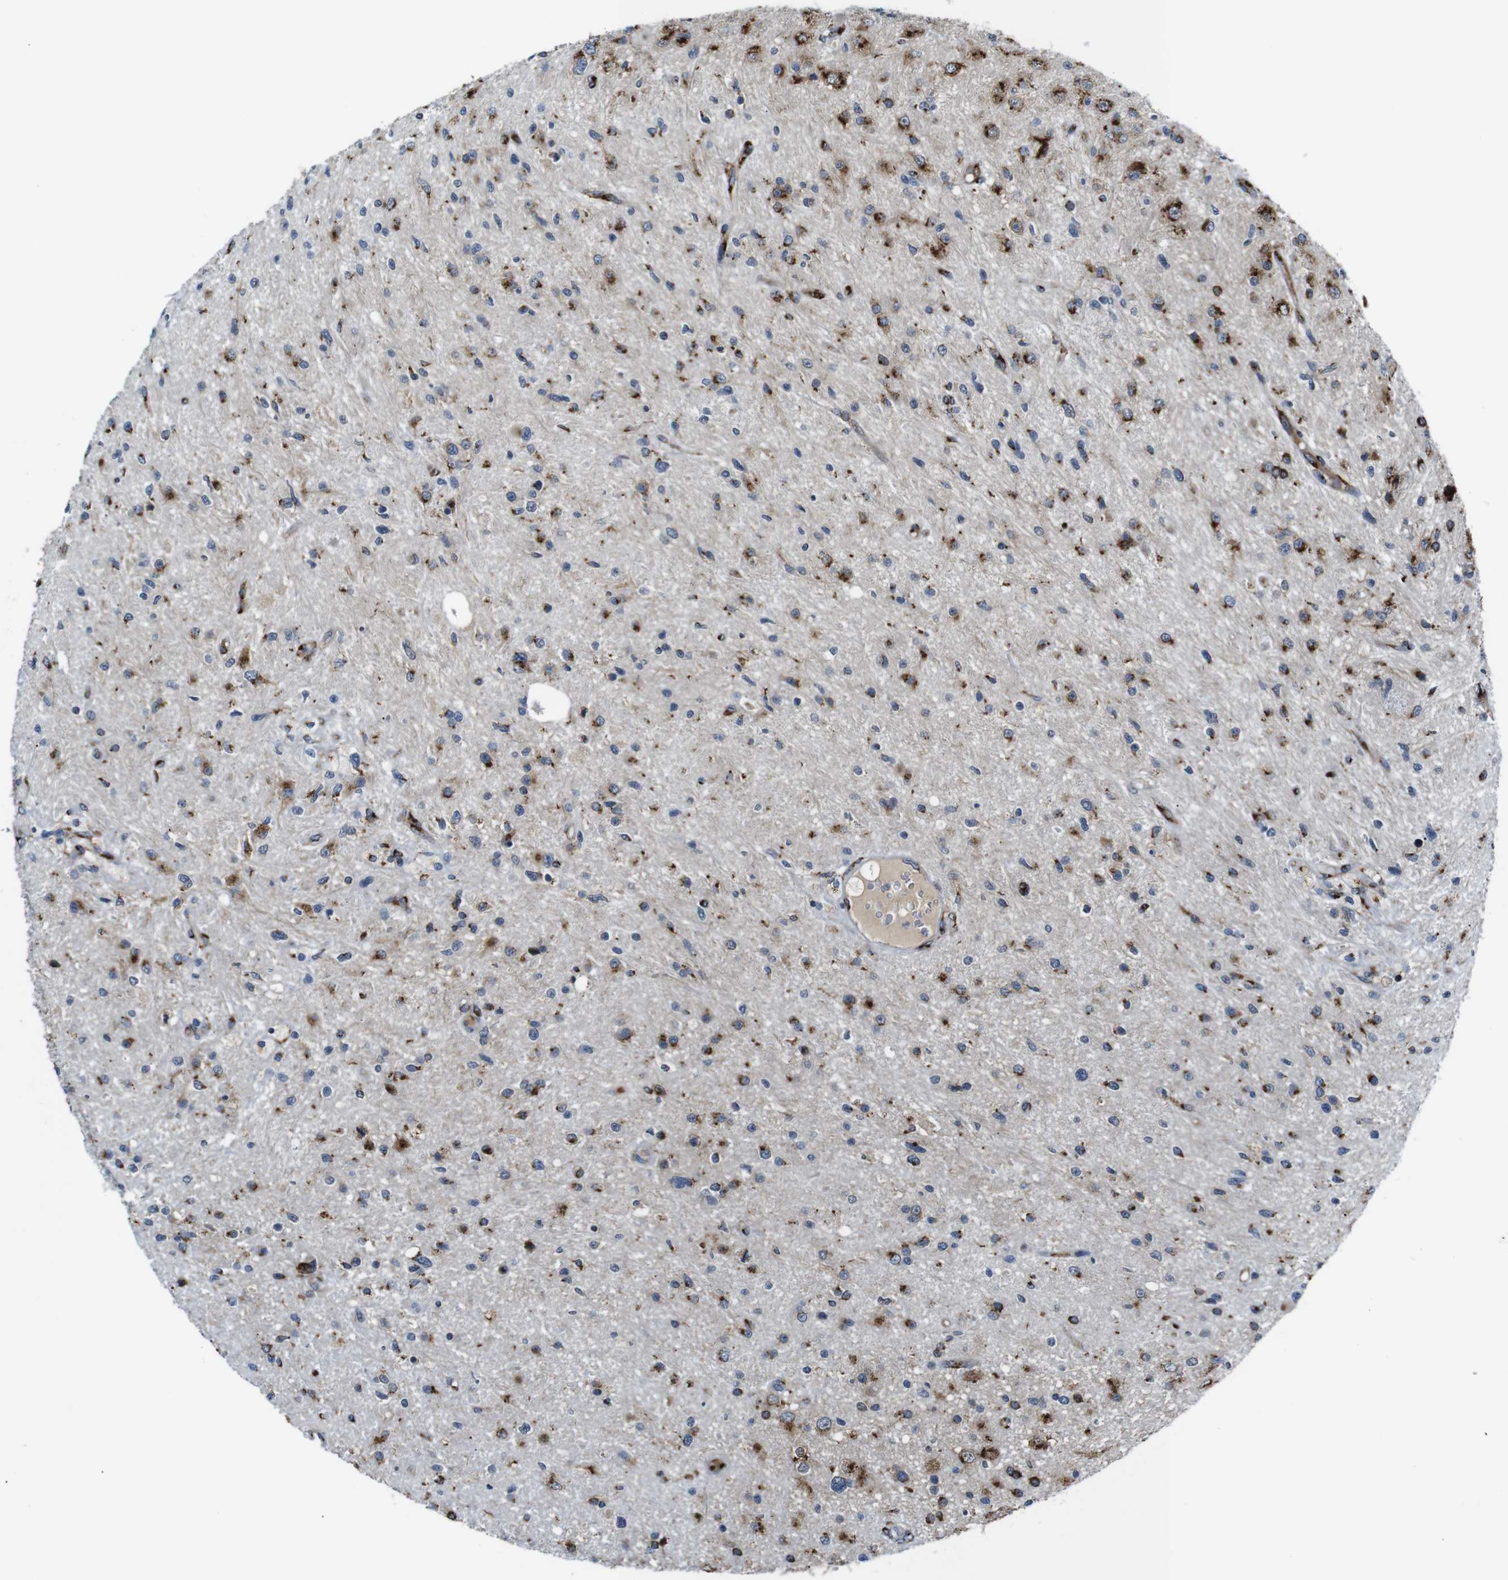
{"staining": {"intensity": "strong", "quantity": "25%-75%", "location": "cytoplasmic/membranous"}, "tissue": "glioma", "cell_type": "Tumor cells", "image_type": "cancer", "snomed": [{"axis": "morphology", "description": "Glioma, malignant, High grade"}, {"axis": "topography", "description": "Brain"}], "caption": "Approximately 25%-75% of tumor cells in glioma show strong cytoplasmic/membranous protein staining as visualized by brown immunohistochemical staining.", "gene": "TGOLN2", "patient": {"sex": "male", "age": 33}}